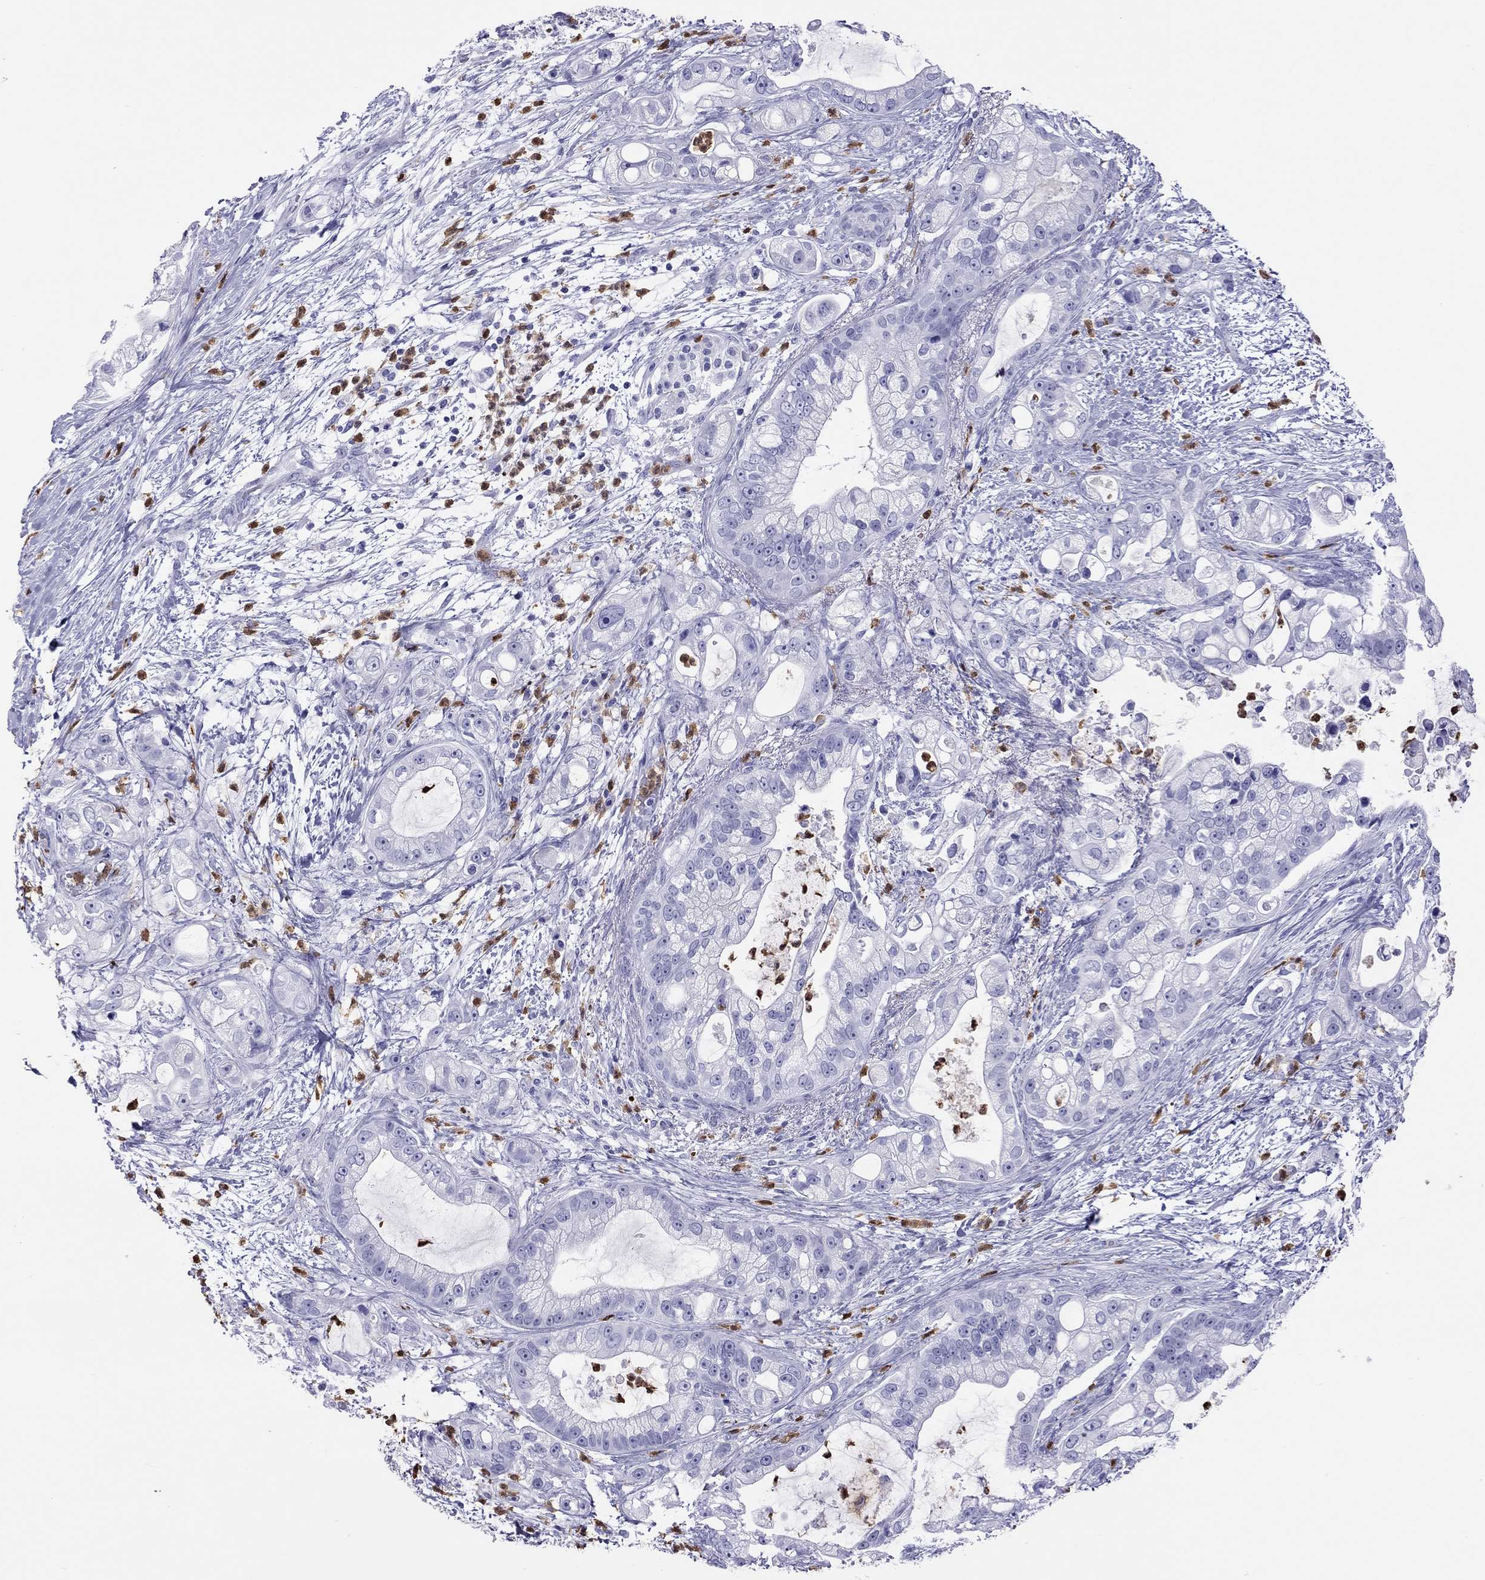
{"staining": {"intensity": "negative", "quantity": "none", "location": "none"}, "tissue": "pancreatic cancer", "cell_type": "Tumor cells", "image_type": "cancer", "snomed": [{"axis": "morphology", "description": "Adenocarcinoma, NOS"}, {"axis": "topography", "description": "Pancreas"}], "caption": "Immunohistochemistry (IHC) of pancreatic cancer displays no positivity in tumor cells.", "gene": "SLAMF1", "patient": {"sex": "female", "age": 69}}